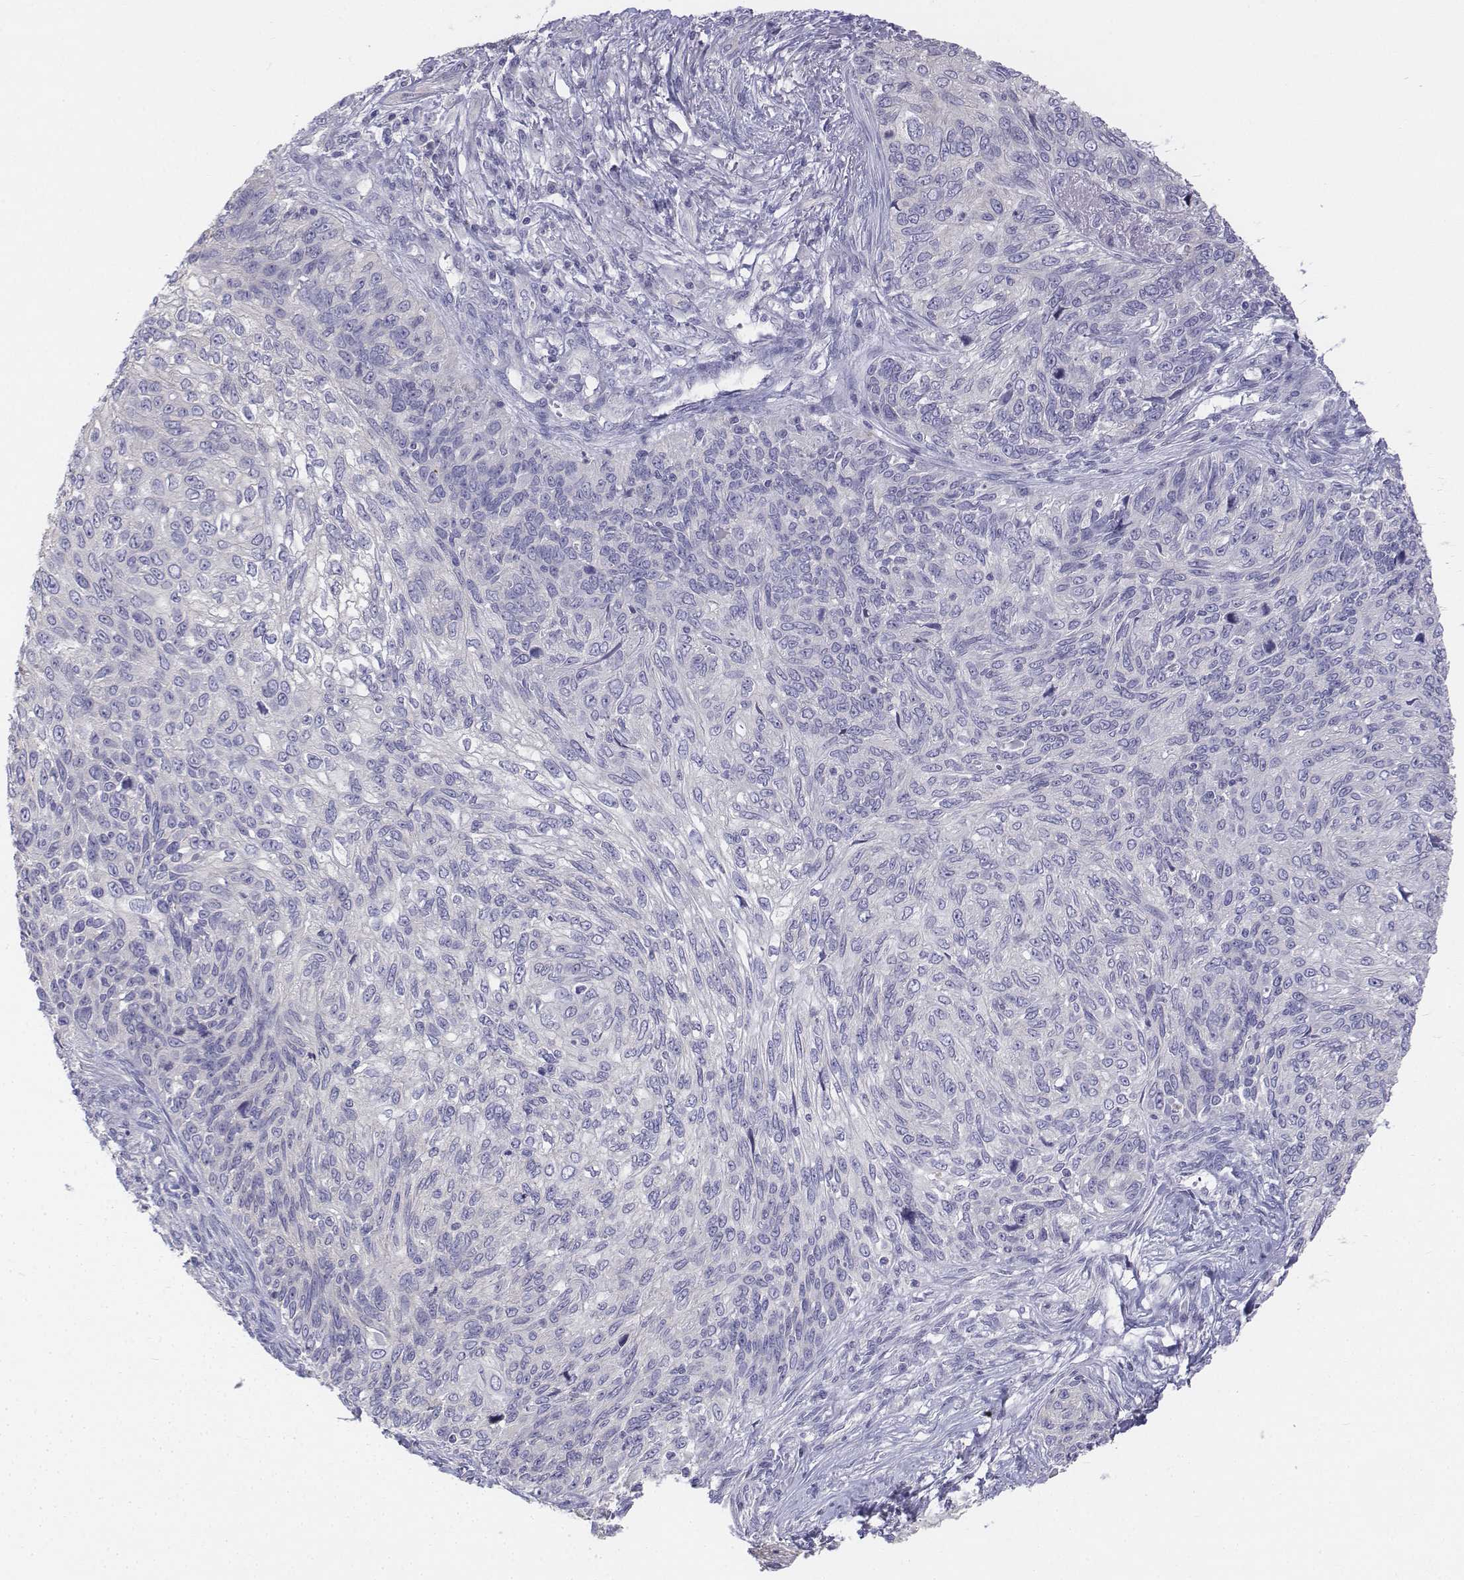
{"staining": {"intensity": "negative", "quantity": "none", "location": "none"}, "tissue": "skin cancer", "cell_type": "Tumor cells", "image_type": "cancer", "snomed": [{"axis": "morphology", "description": "Squamous cell carcinoma, NOS"}, {"axis": "topography", "description": "Skin"}], "caption": "Tumor cells are negative for protein expression in human skin squamous cell carcinoma. The staining is performed using DAB brown chromogen with nuclei counter-stained in using hematoxylin.", "gene": "LGSN", "patient": {"sex": "male", "age": 92}}